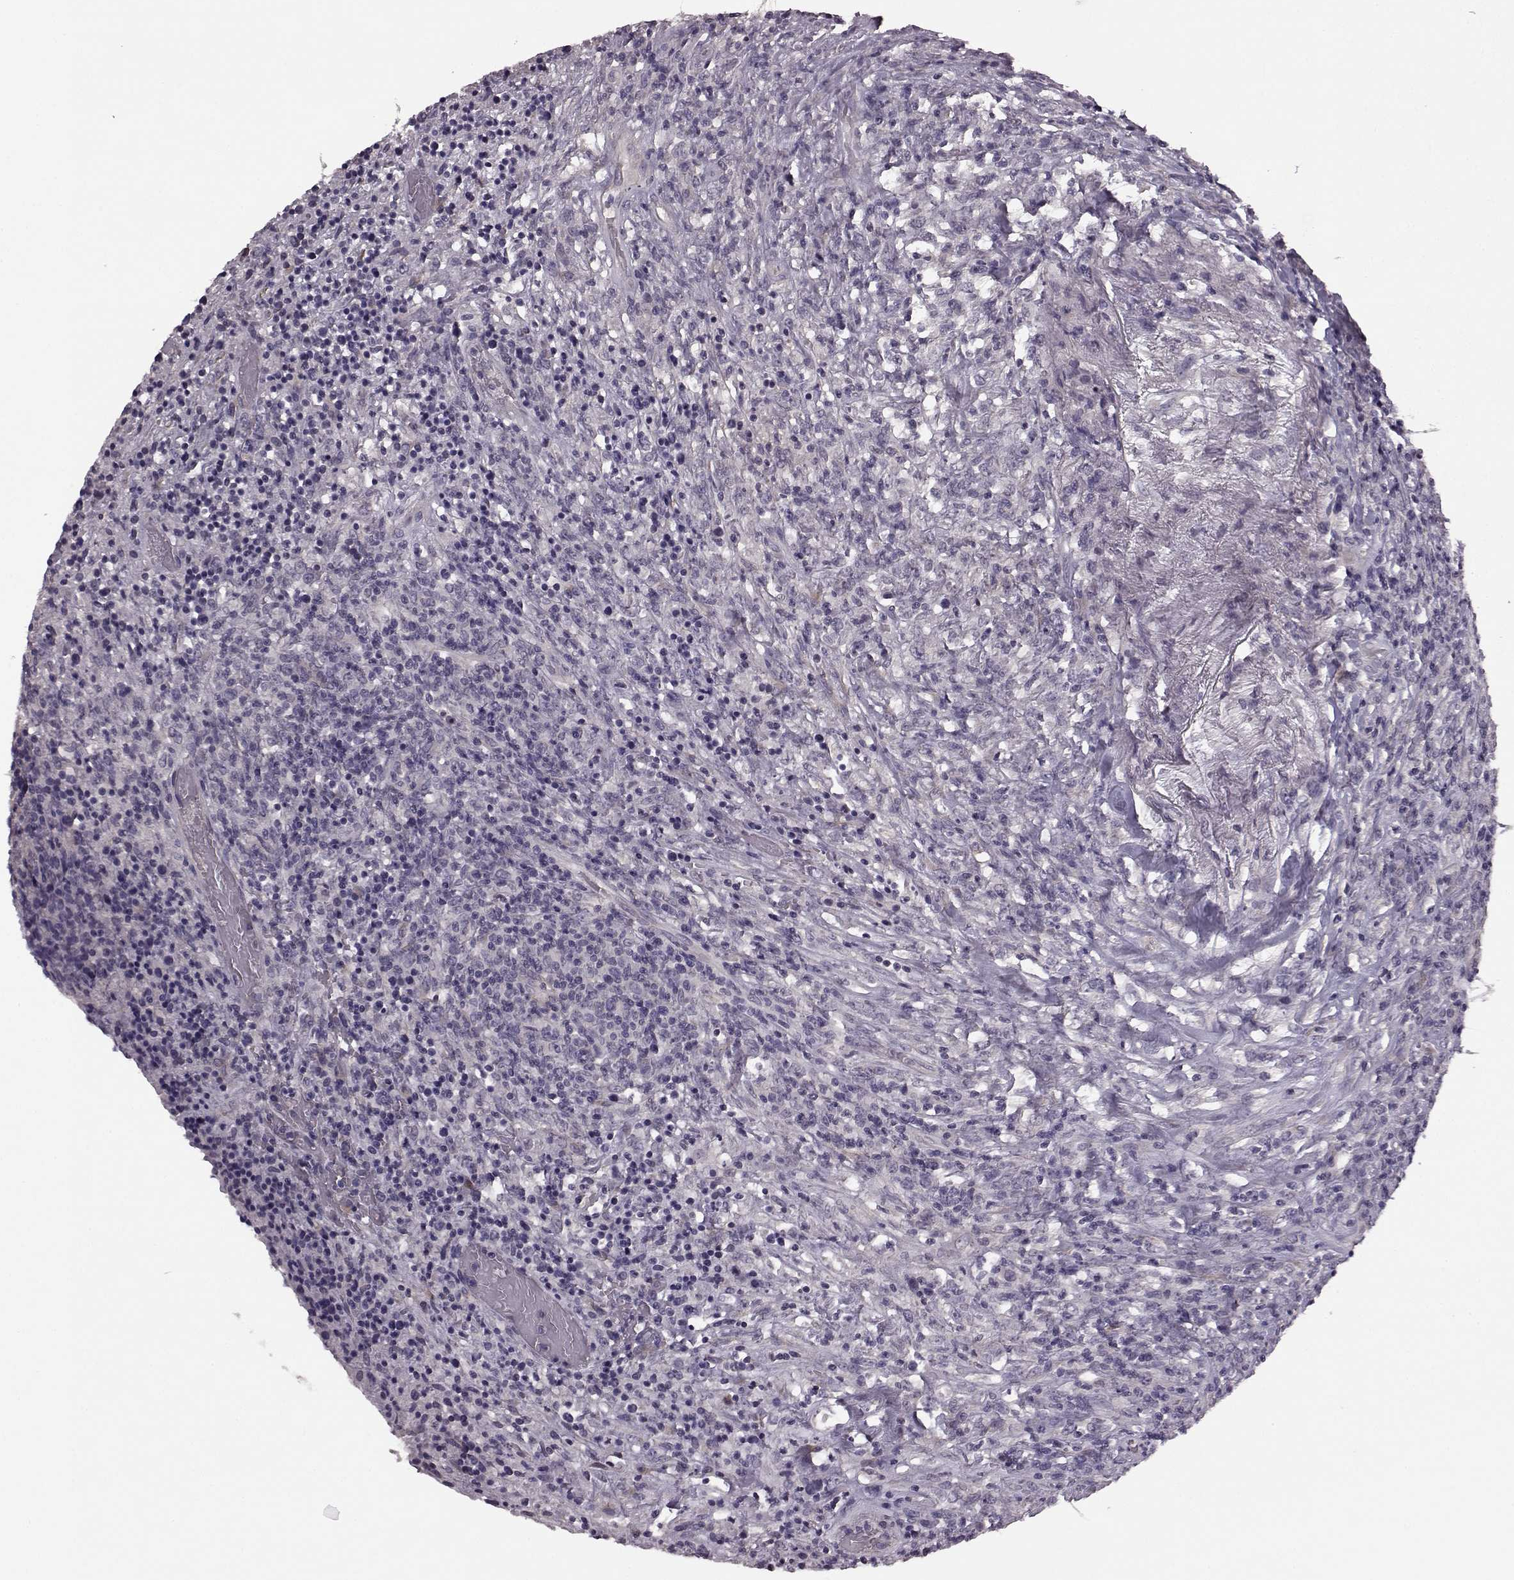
{"staining": {"intensity": "negative", "quantity": "none", "location": "none"}, "tissue": "lymphoma", "cell_type": "Tumor cells", "image_type": "cancer", "snomed": [{"axis": "morphology", "description": "Malignant lymphoma, non-Hodgkin's type, High grade"}, {"axis": "topography", "description": "Lung"}], "caption": "This is a histopathology image of IHC staining of malignant lymphoma, non-Hodgkin's type (high-grade), which shows no expression in tumor cells. (DAB IHC with hematoxylin counter stain).", "gene": "GRK1", "patient": {"sex": "male", "age": 79}}